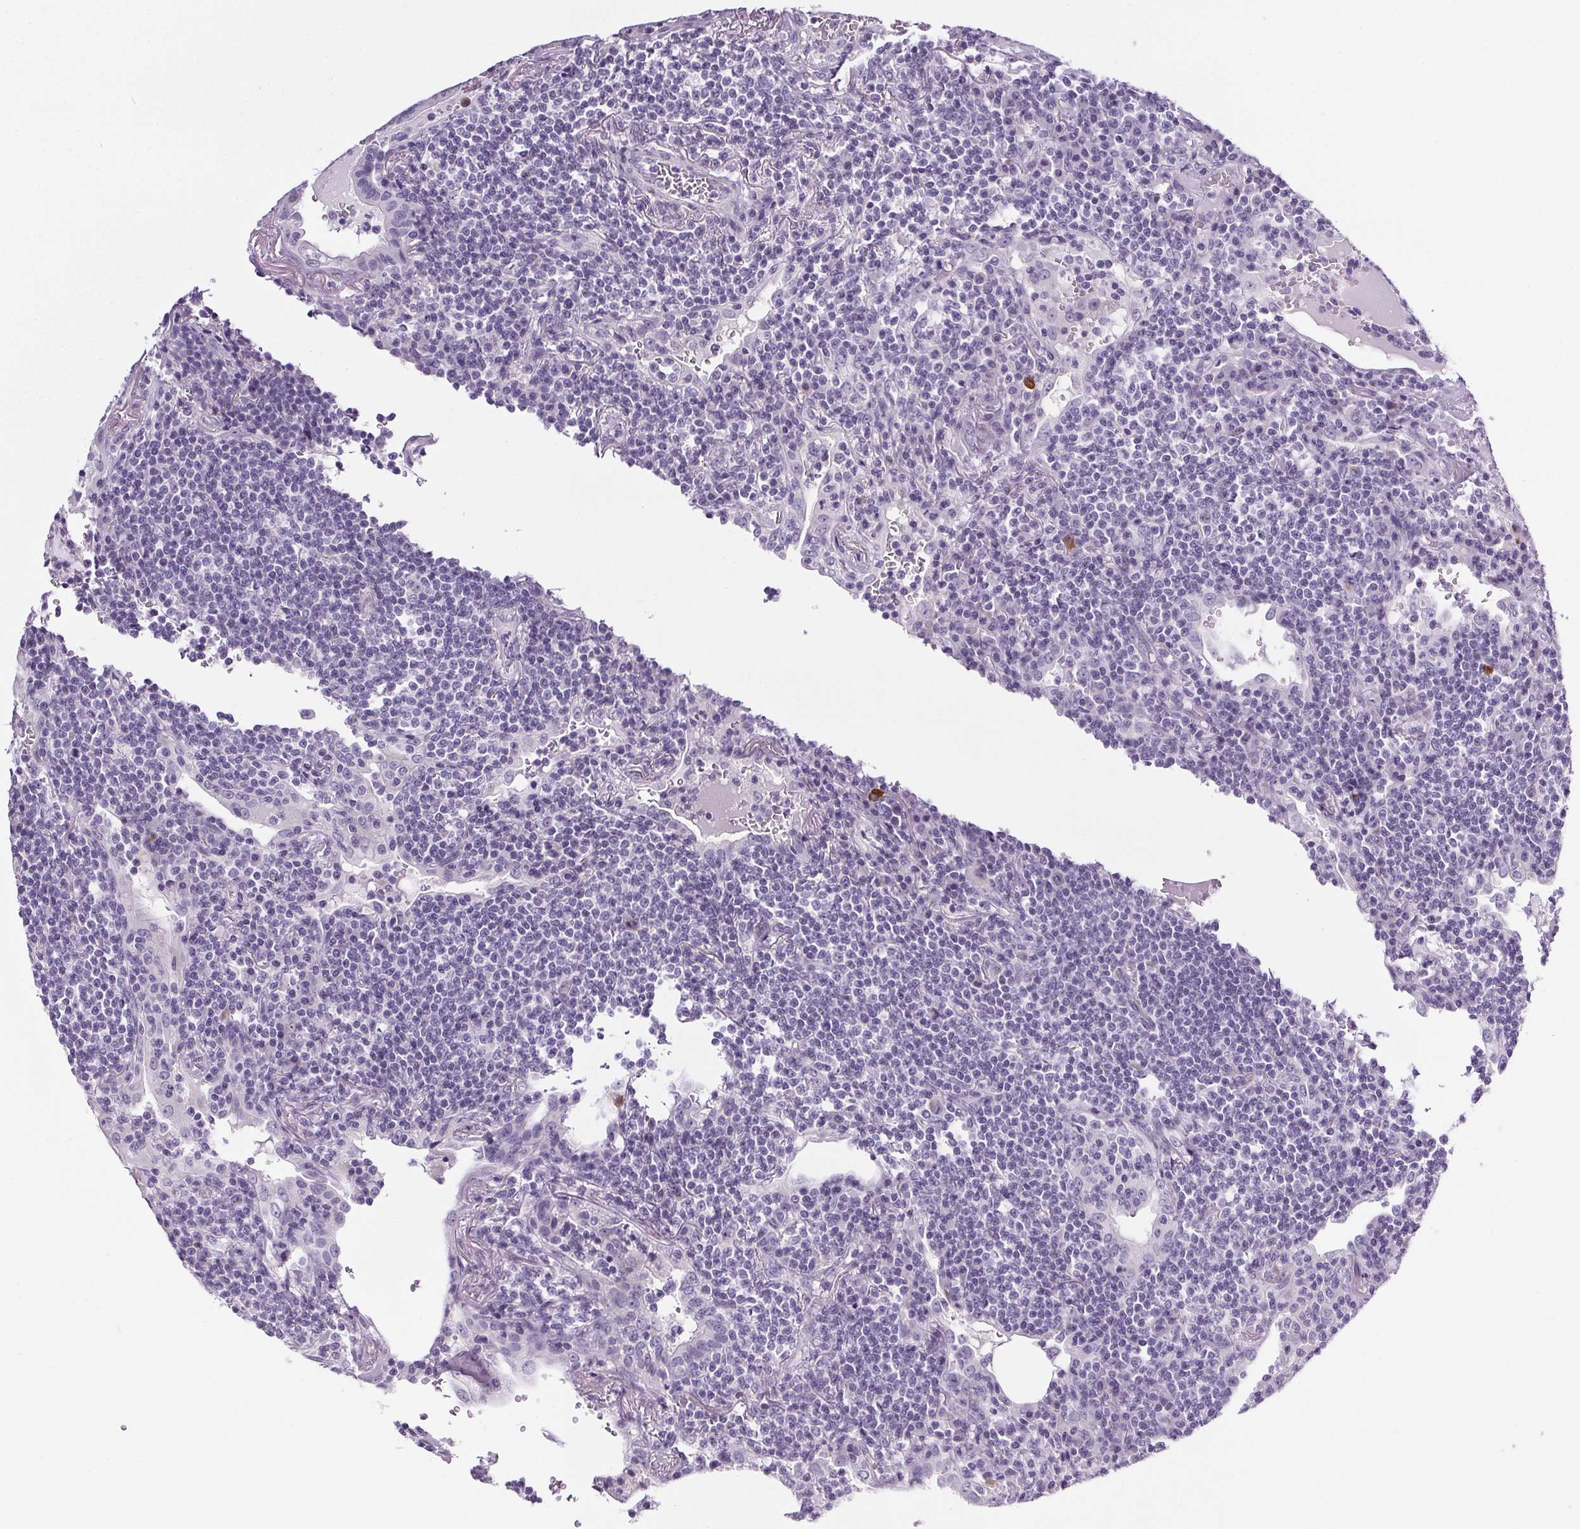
{"staining": {"intensity": "negative", "quantity": "none", "location": "none"}, "tissue": "lymphoma", "cell_type": "Tumor cells", "image_type": "cancer", "snomed": [{"axis": "morphology", "description": "Malignant lymphoma, non-Hodgkin's type, Low grade"}, {"axis": "topography", "description": "Lung"}], "caption": "The histopathology image shows no significant positivity in tumor cells of low-grade malignant lymphoma, non-Hodgkin's type.", "gene": "ELAVL2", "patient": {"sex": "female", "age": 71}}